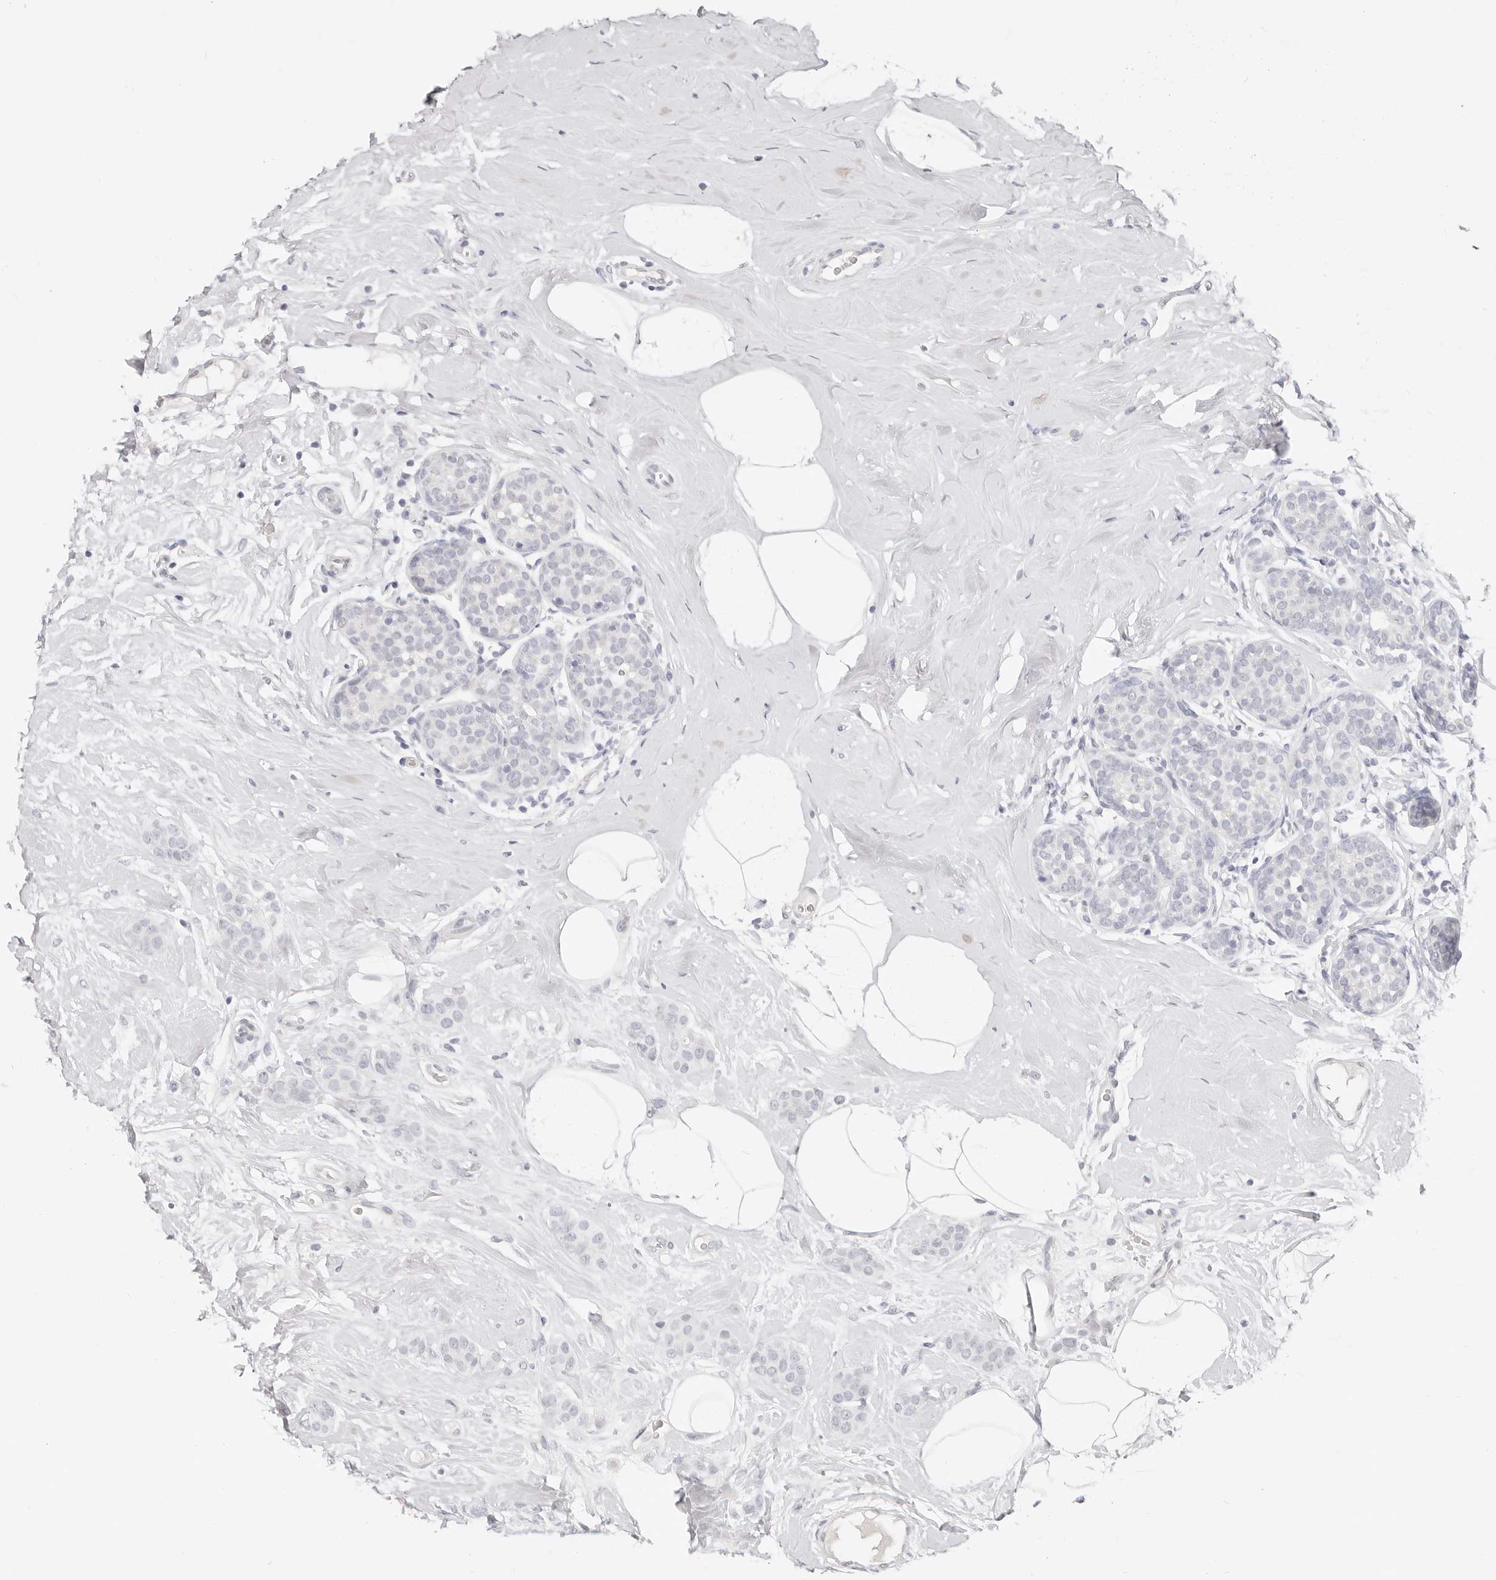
{"staining": {"intensity": "negative", "quantity": "none", "location": "none"}, "tissue": "breast cancer", "cell_type": "Tumor cells", "image_type": "cancer", "snomed": [{"axis": "morphology", "description": "Lobular carcinoma, in situ"}, {"axis": "morphology", "description": "Lobular carcinoma"}, {"axis": "topography", "description": "Breast"}], "caption": "Tumor cells are negative for brown protein staining in breast cancer.", "gene": "ASCL1", "patient": {"sex": "female", "age": 41}}